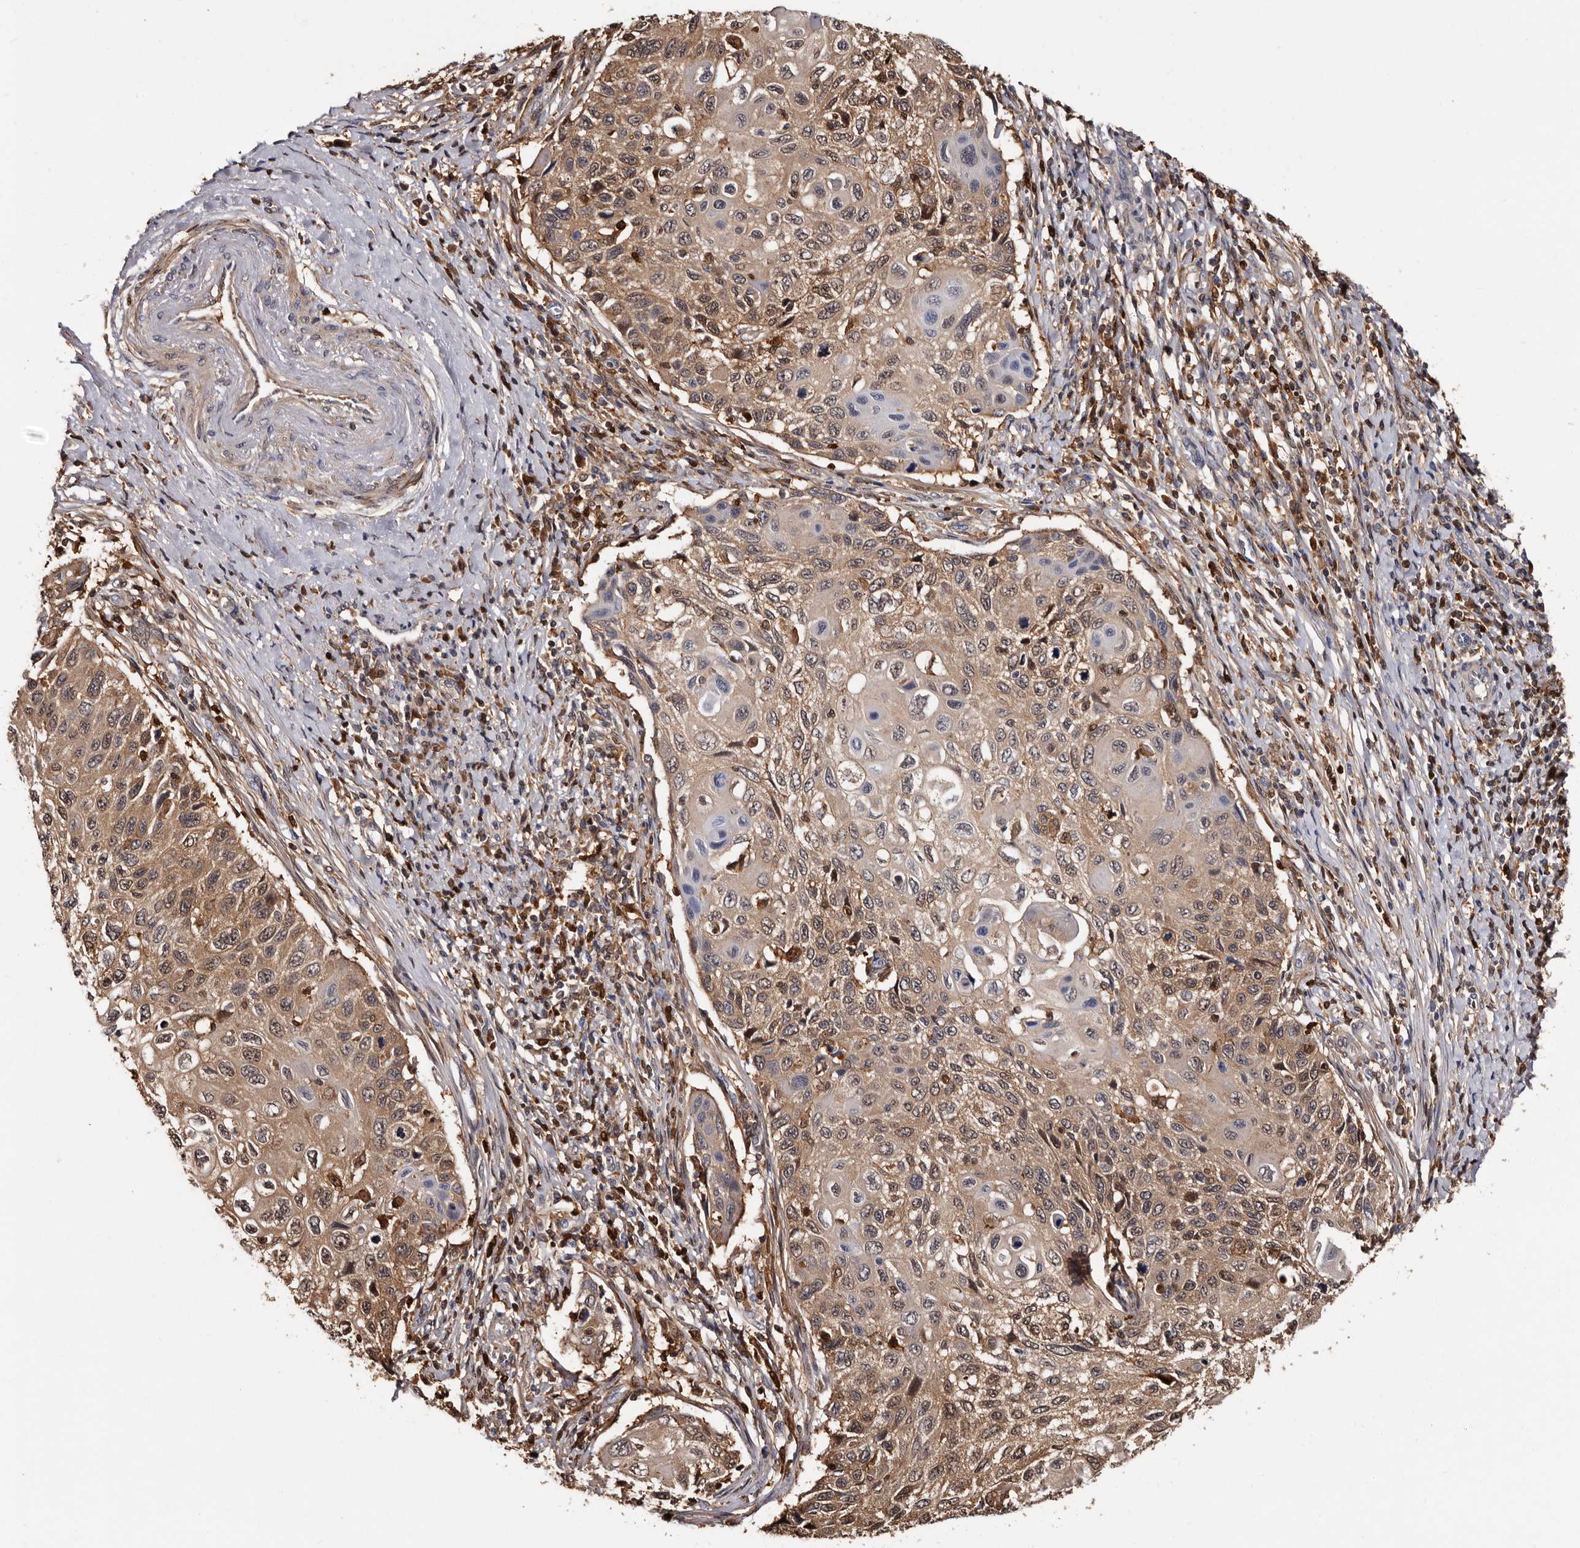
{"staining": {"intensity": "moderate", "quantity": ">75%", "location": "cytoplasmic/membranous"}, "tissue": "cervical cancer", "cell_type": "Tumor cells", "image_type": "cancer", "snomed": [{"axis": "morphology", "description": "Squamous cell carcinoma, NOS"}, {"axis": "topography", "description": "Cervix"}], "caption": "This histopathology image shows cervical squamous cell carcinoma stained with immunohistochemistry to label a protein in brown. The cytoplasmic/membranous of tumor cells show moderate positivity for the protein. Nuclei are counter-stained blue.", "gene": "DNPH1", "patient": {"sex": "female", "age": 70}}